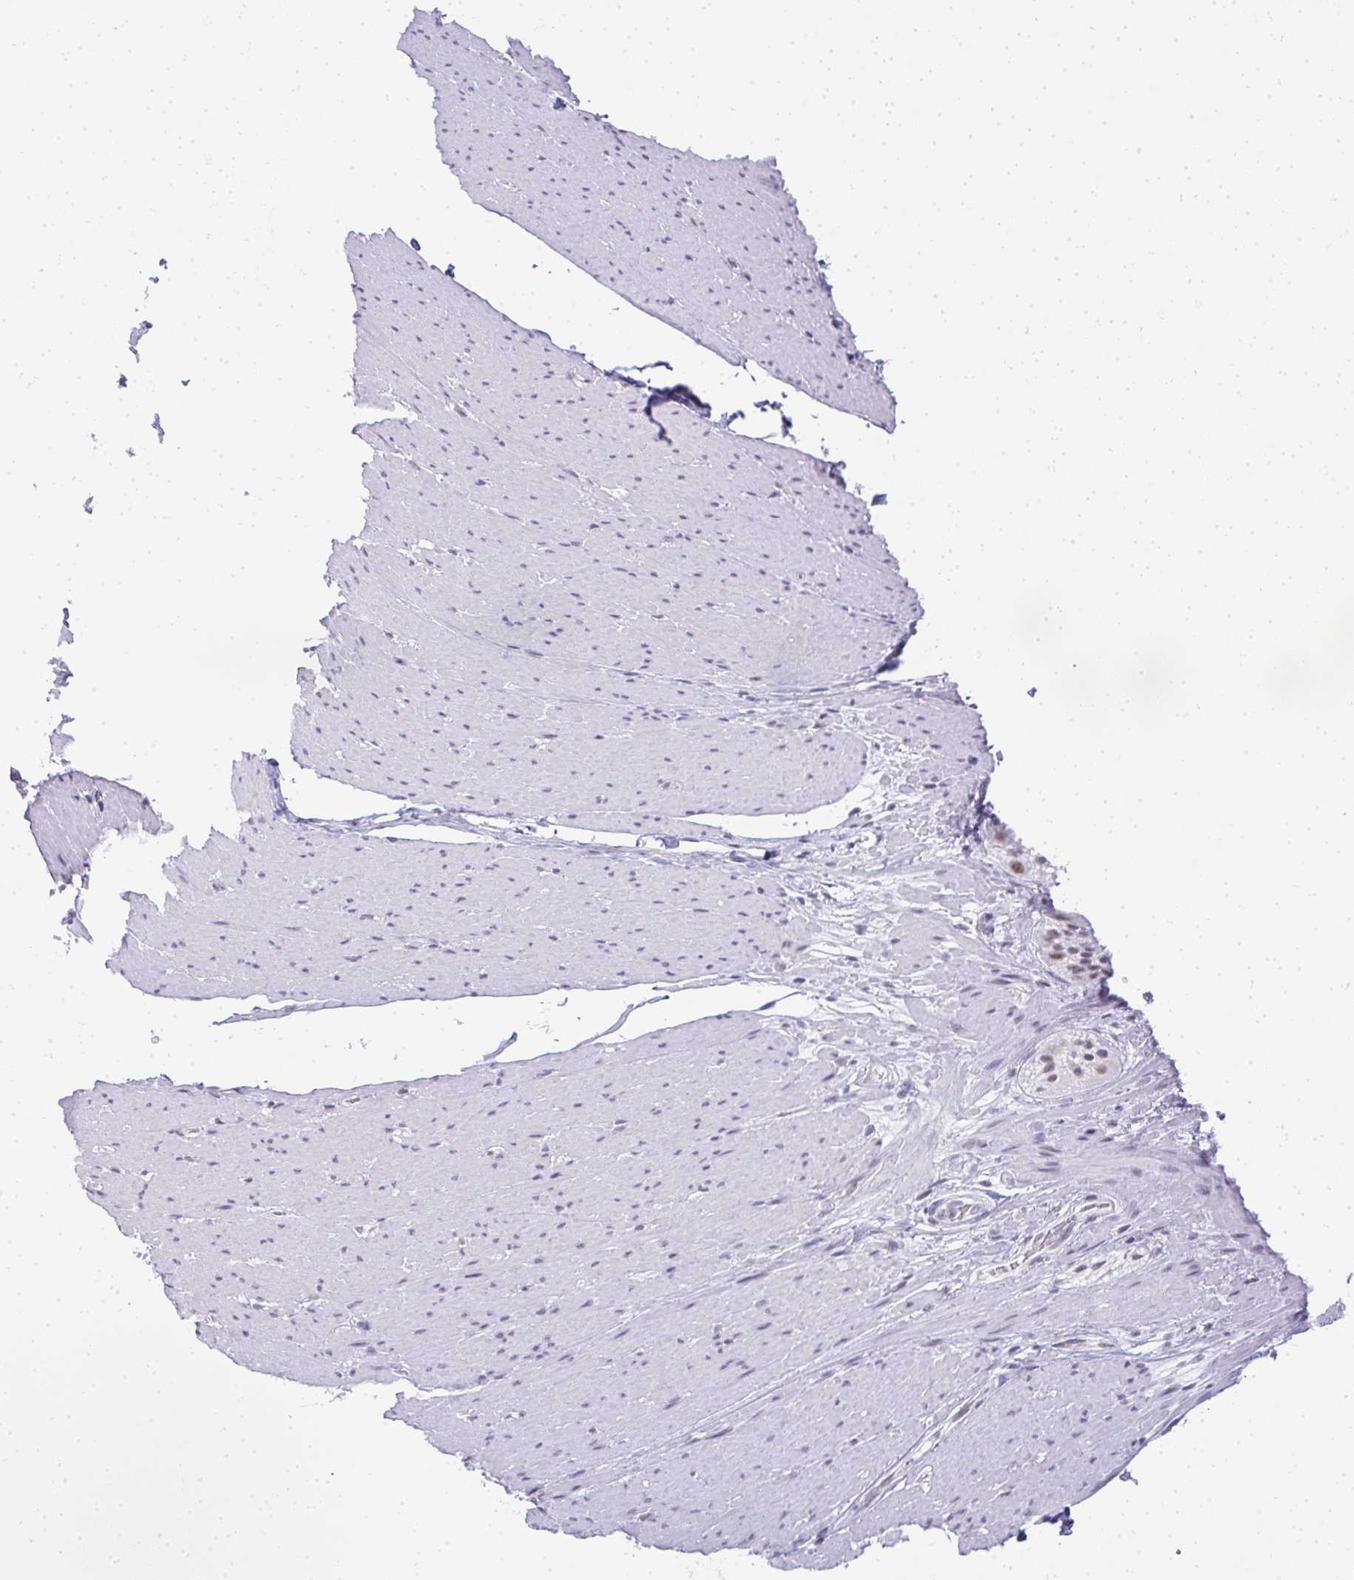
{"staining": {"intensity": "negative", "quantity": "none", "location": "none"}, "tissue": "smooth muscle", "cell_type": "Smooth muscle cells", "image_type": "normal", "snomed": [{"axis": "morphology", "description": "Normal tissue, NOS"}, {"axis": "topography", "description": "Smooth muscle"}, {"axis": "topography", "description": "Rectum"}], "caption": "Protein analysis of unremarkable smooth muscle demonstrates no significant expression in smooth muscle cells. (DAB (3,3'-diaminobenzidine) immunohistochemistry visualized using brightfield microscopy, high magnification).", "gene": "PLA2G1B", "patient": {"sex": "male", "age": 53}}